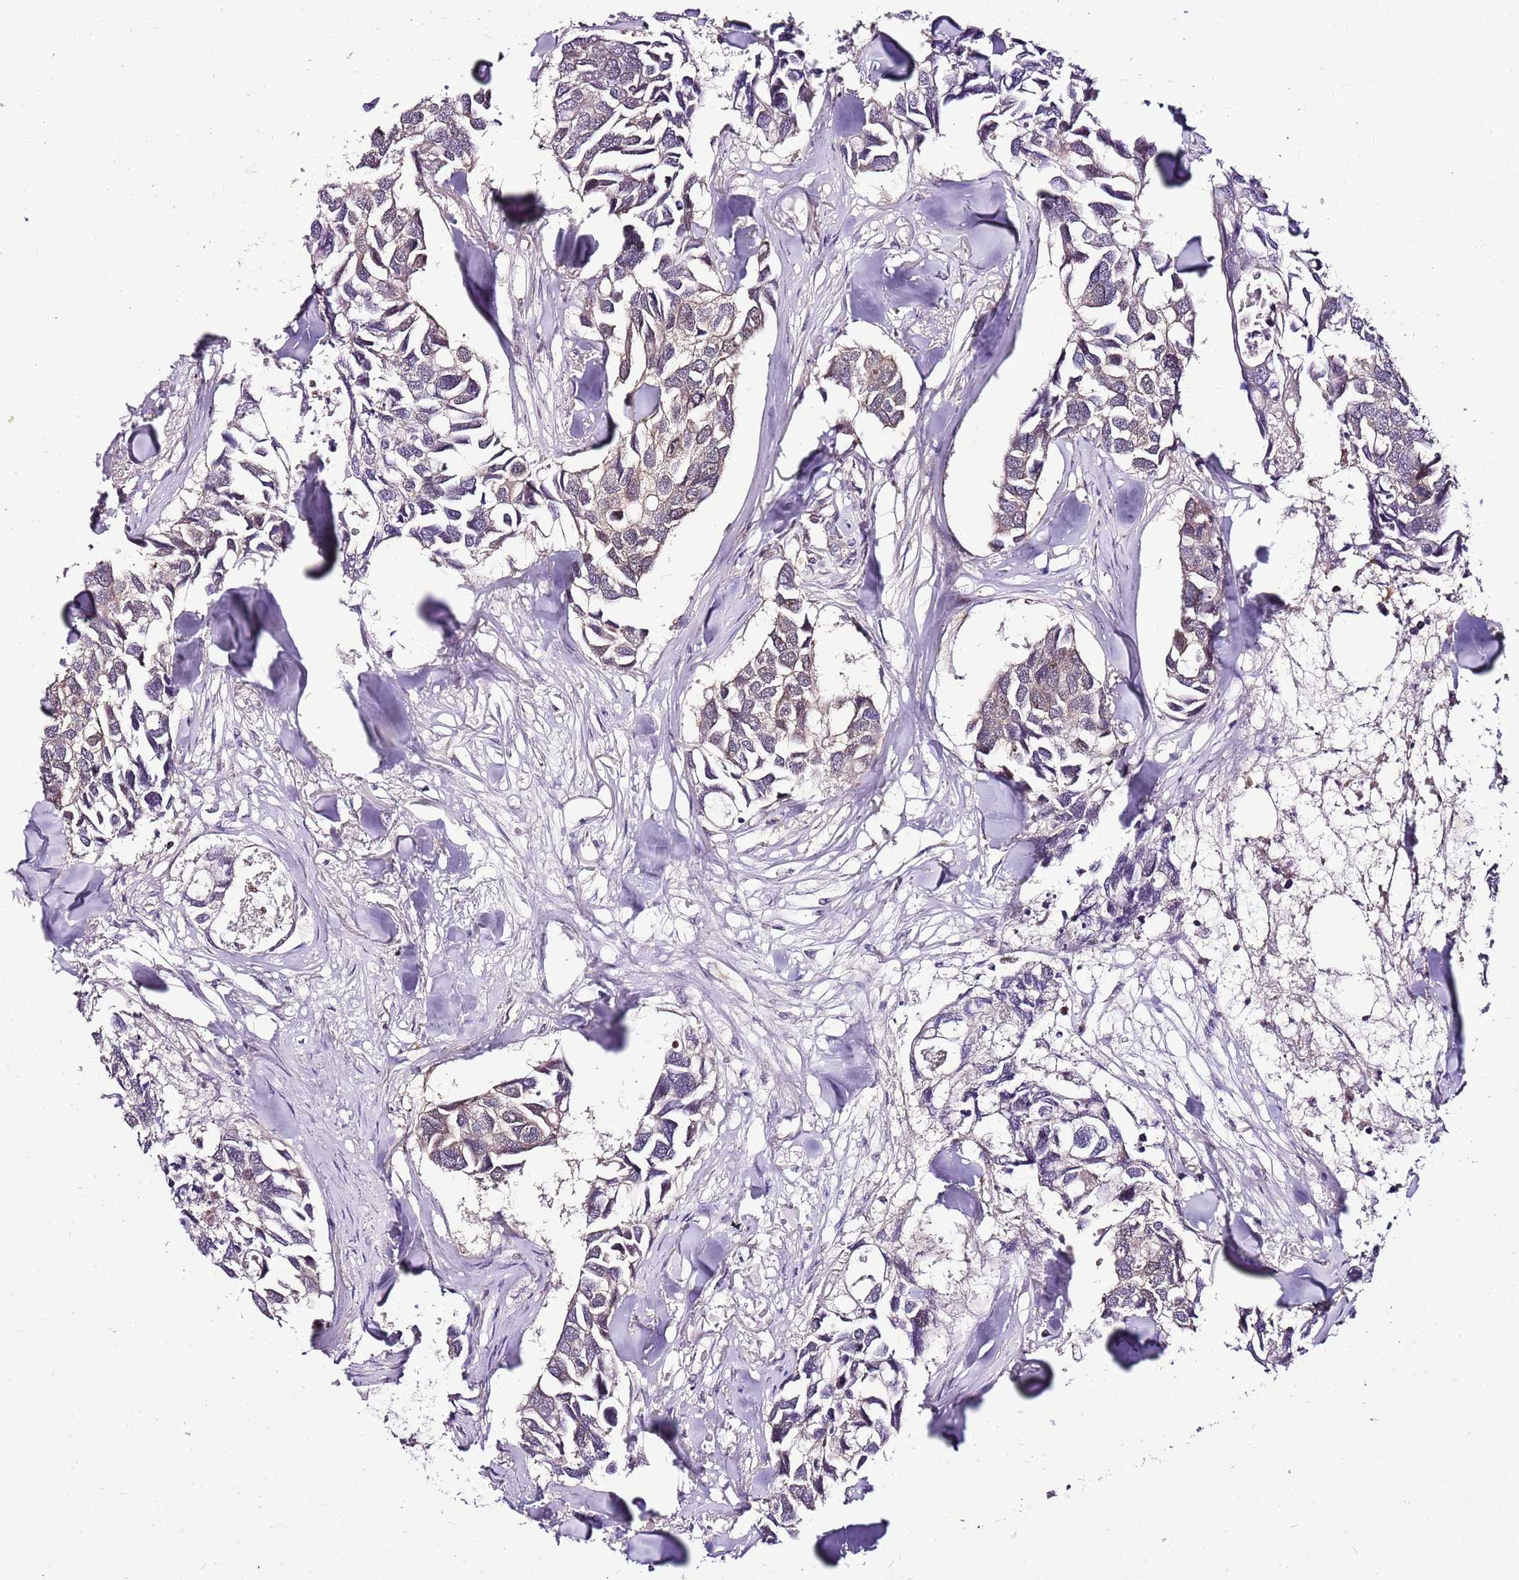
{"staining": {"intensity": "weak", "quantity": "25%-75%", "location": "cytoplasmic/membranous"}, "tissue": "breast cancer", "cell_type": "Tumor cells", "image_type": "cancer", "snomed": [{"axis": "morphology", "description": "Duct carcinoma"}, {"axis": "topography", "description": "Breast"}], "caption": "This is a histology image of immunohistochemistry (IHC) staining of infiltrating ductal carcinoma (breast), which shows weak staining in the cytoplasmic/membranous of tumor cells.", "gene": "POLE3", "patient": {"sex": "female", "age": 83}}